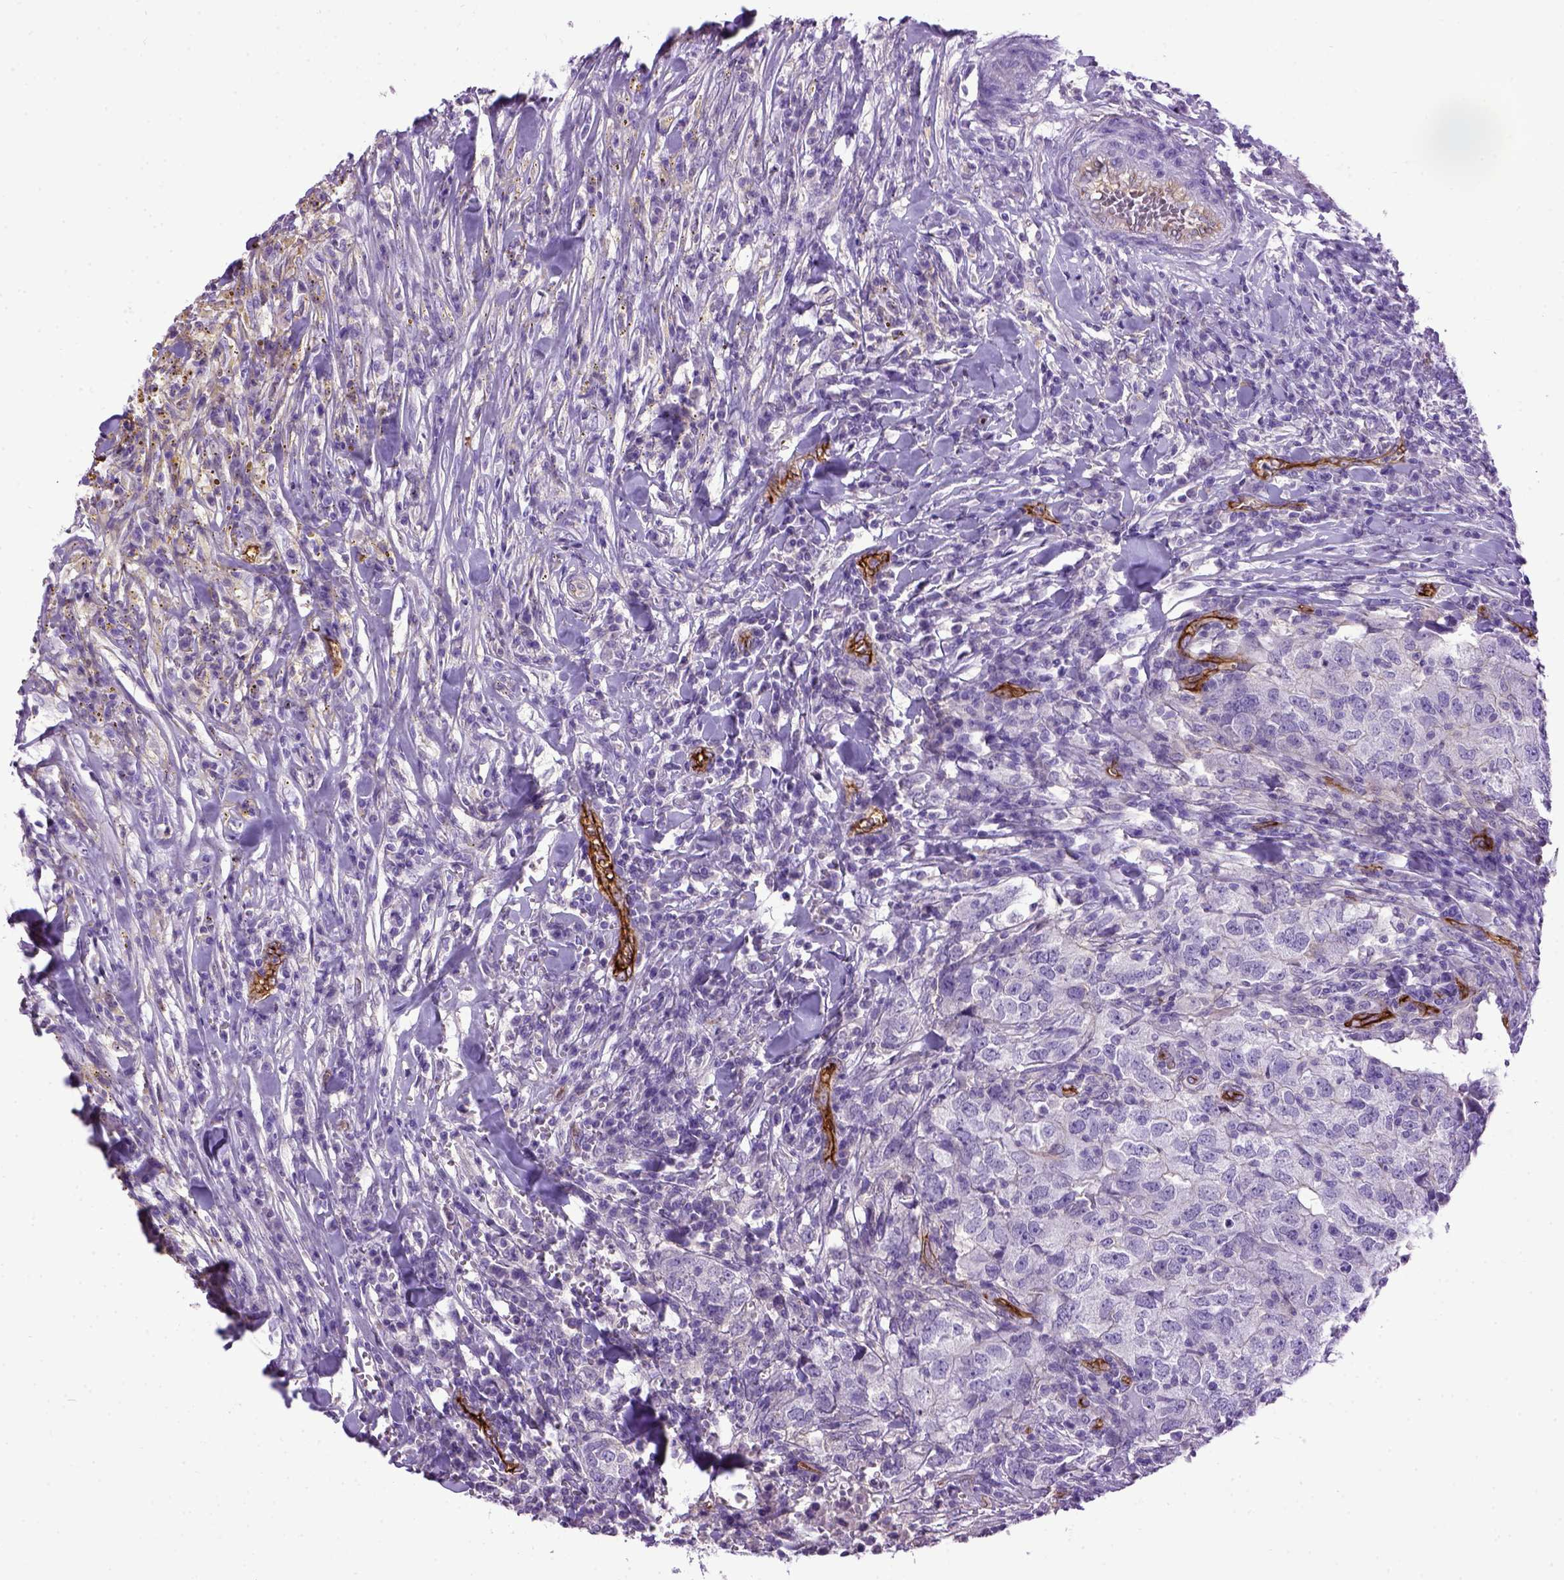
{"staining": {"intensity": "negative", "quantity": "none", "location": "none"}, "tissue": "breast cancer", "cell_type": "Tumor cells", "image_type": "cancer", "snomed": [{"axis": "morphology", "description": "Duct carcinoma"}, {"axis": "topography", "description": "Breast"}], "caption": "Photomicrograph shows no protein expression in tumor cells of infiltrating ductal carcinoma (breast) tissue. Brightfield microscopy of IHC stained with DAB (3,3'-diaminobenzidine) (brown) and hematoxylin (blue), captured at high magnification.", "gene": "ENG", "patient": {"sex": "female", "age": 30}}